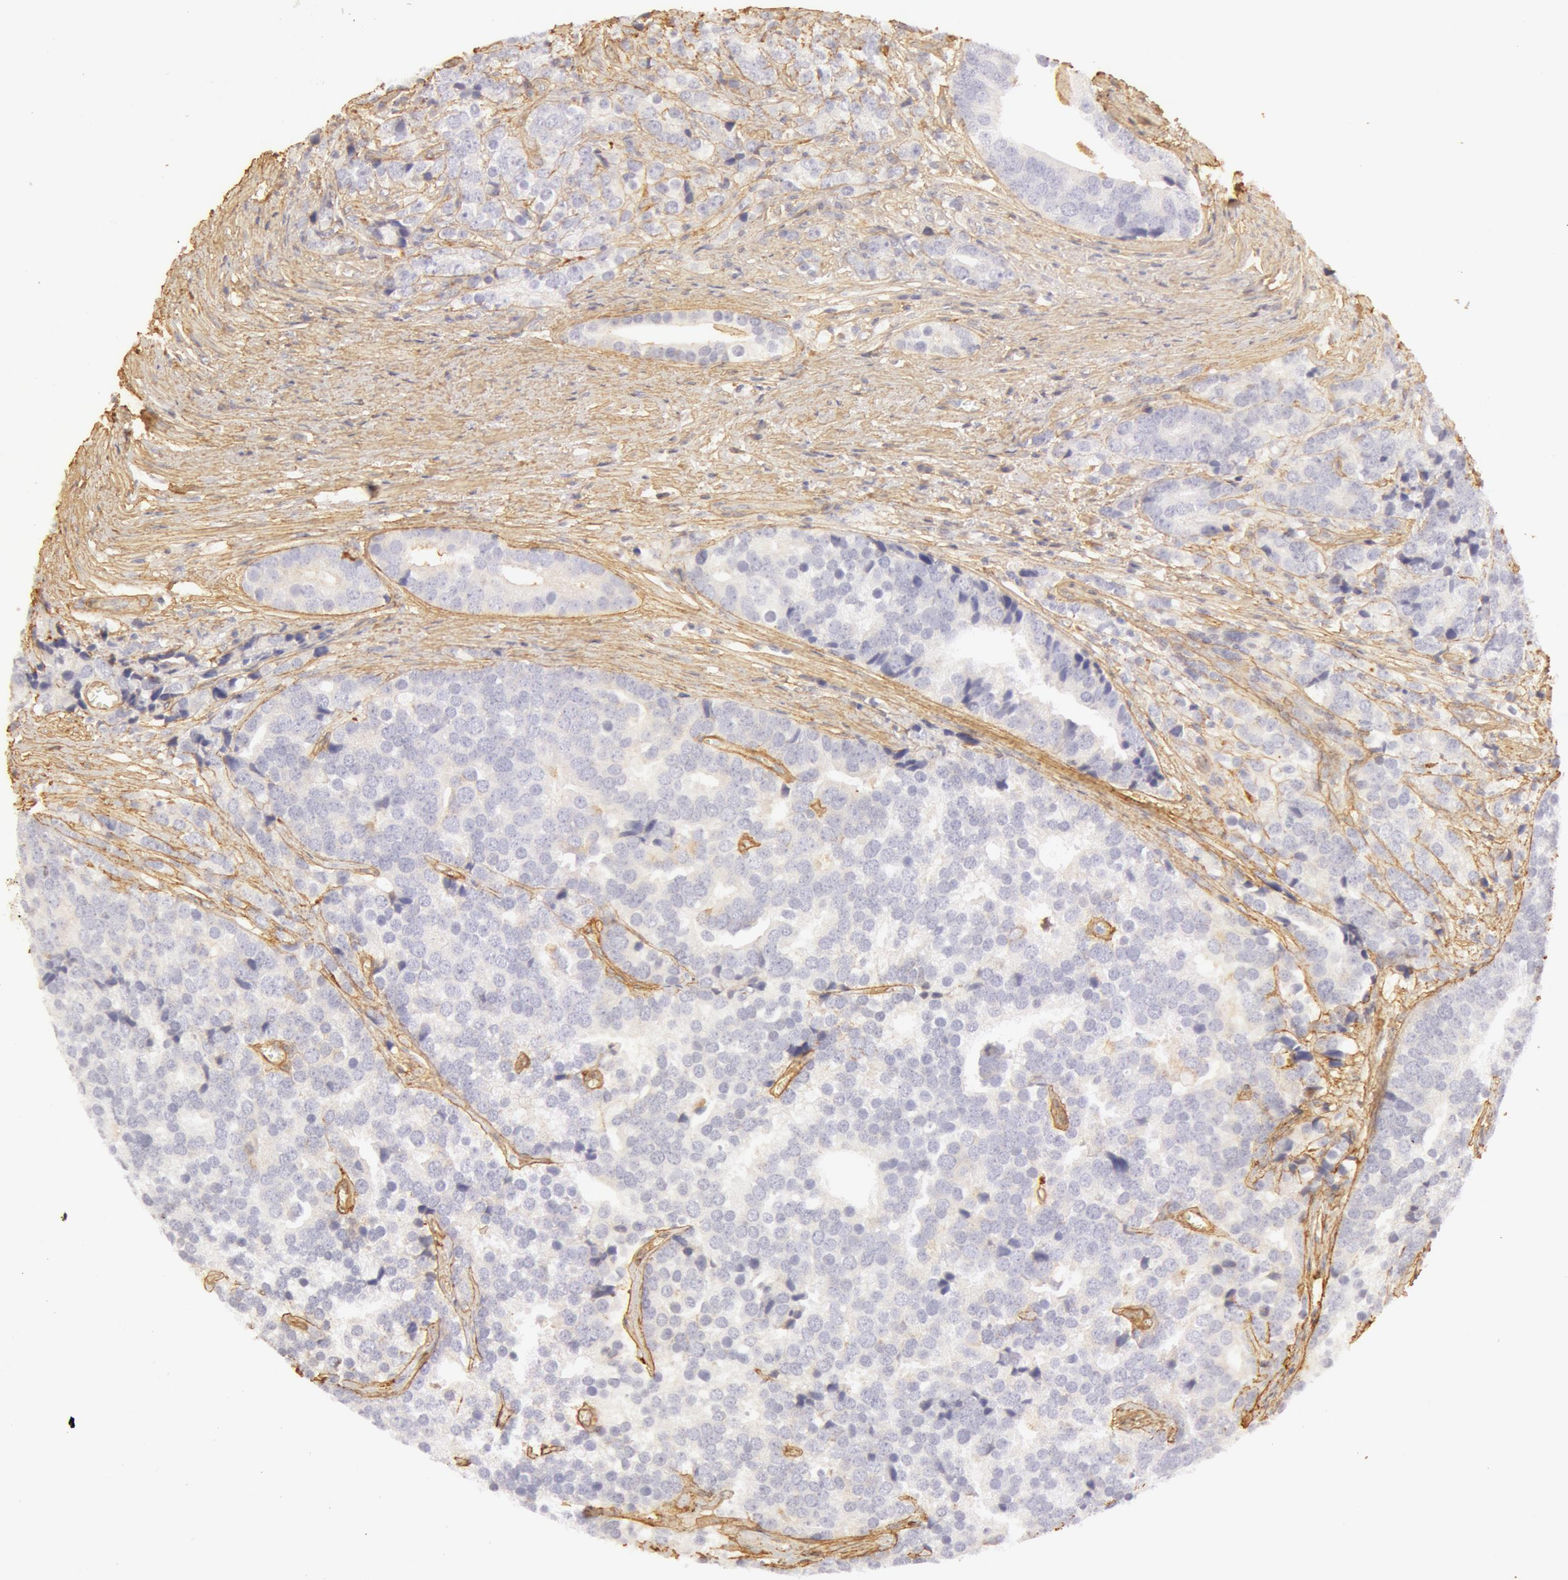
{"staining": {"intensity": "negative", "quantity": "none", "location": "none"}, "tissue": "prostate cancer", "cell_type": "Tumor cells", "image_type": "cancer", "snomed": [{"axis": "morphology", "description": "Adenocarcinoma, High grade"}, {"axis": "topography", "description": "Prostate"}], "caption": "Immunohistochemistry (IHC) image of neoplastic tissue: human adenocarcinoma (high-grade) (prostate) stained with DAB displays no significant protein positivity in tumor cells.", "gene": "COL4A1", "patient": {"sex": "male", "age": 71}}